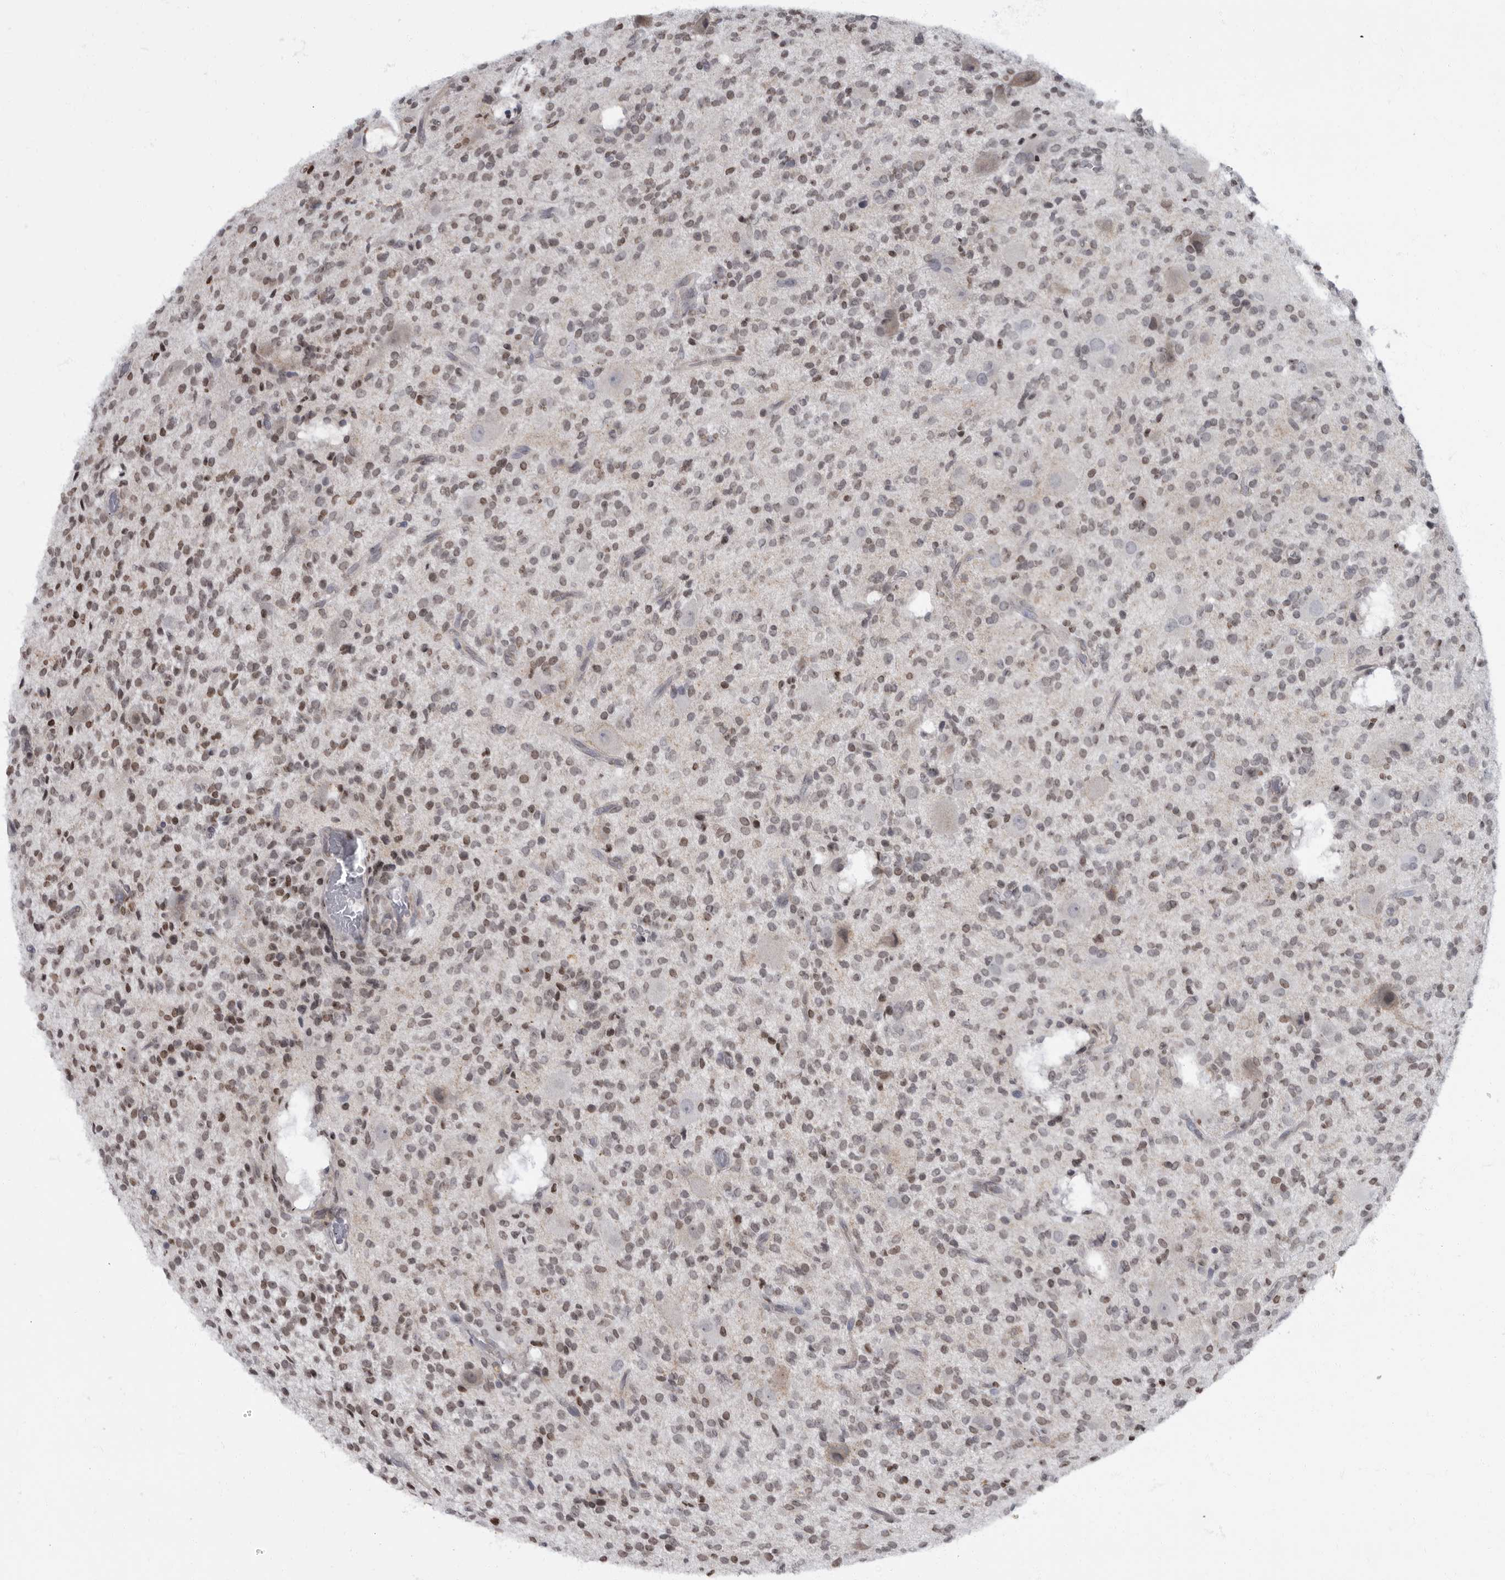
{"staining": {"intensity": "weak", "quantity": "25%-75%", "location": "nuclear"}, "tissue": "glioma", "cell_type": "Tumor cells", "image_type": "cancer", "snomed": [{"axis": "morphology", "description": "Glioma, malignant, High grade"}, {"axis": "topography", "description": "Brain"}], "caption": "This is an image of immunohistochemistry (IHC) staining of glioma, which shows weak positivity in the nuclear of tumor cells.", "gene": "EVI5", "patient": {"sex": "male", "age": 34}}